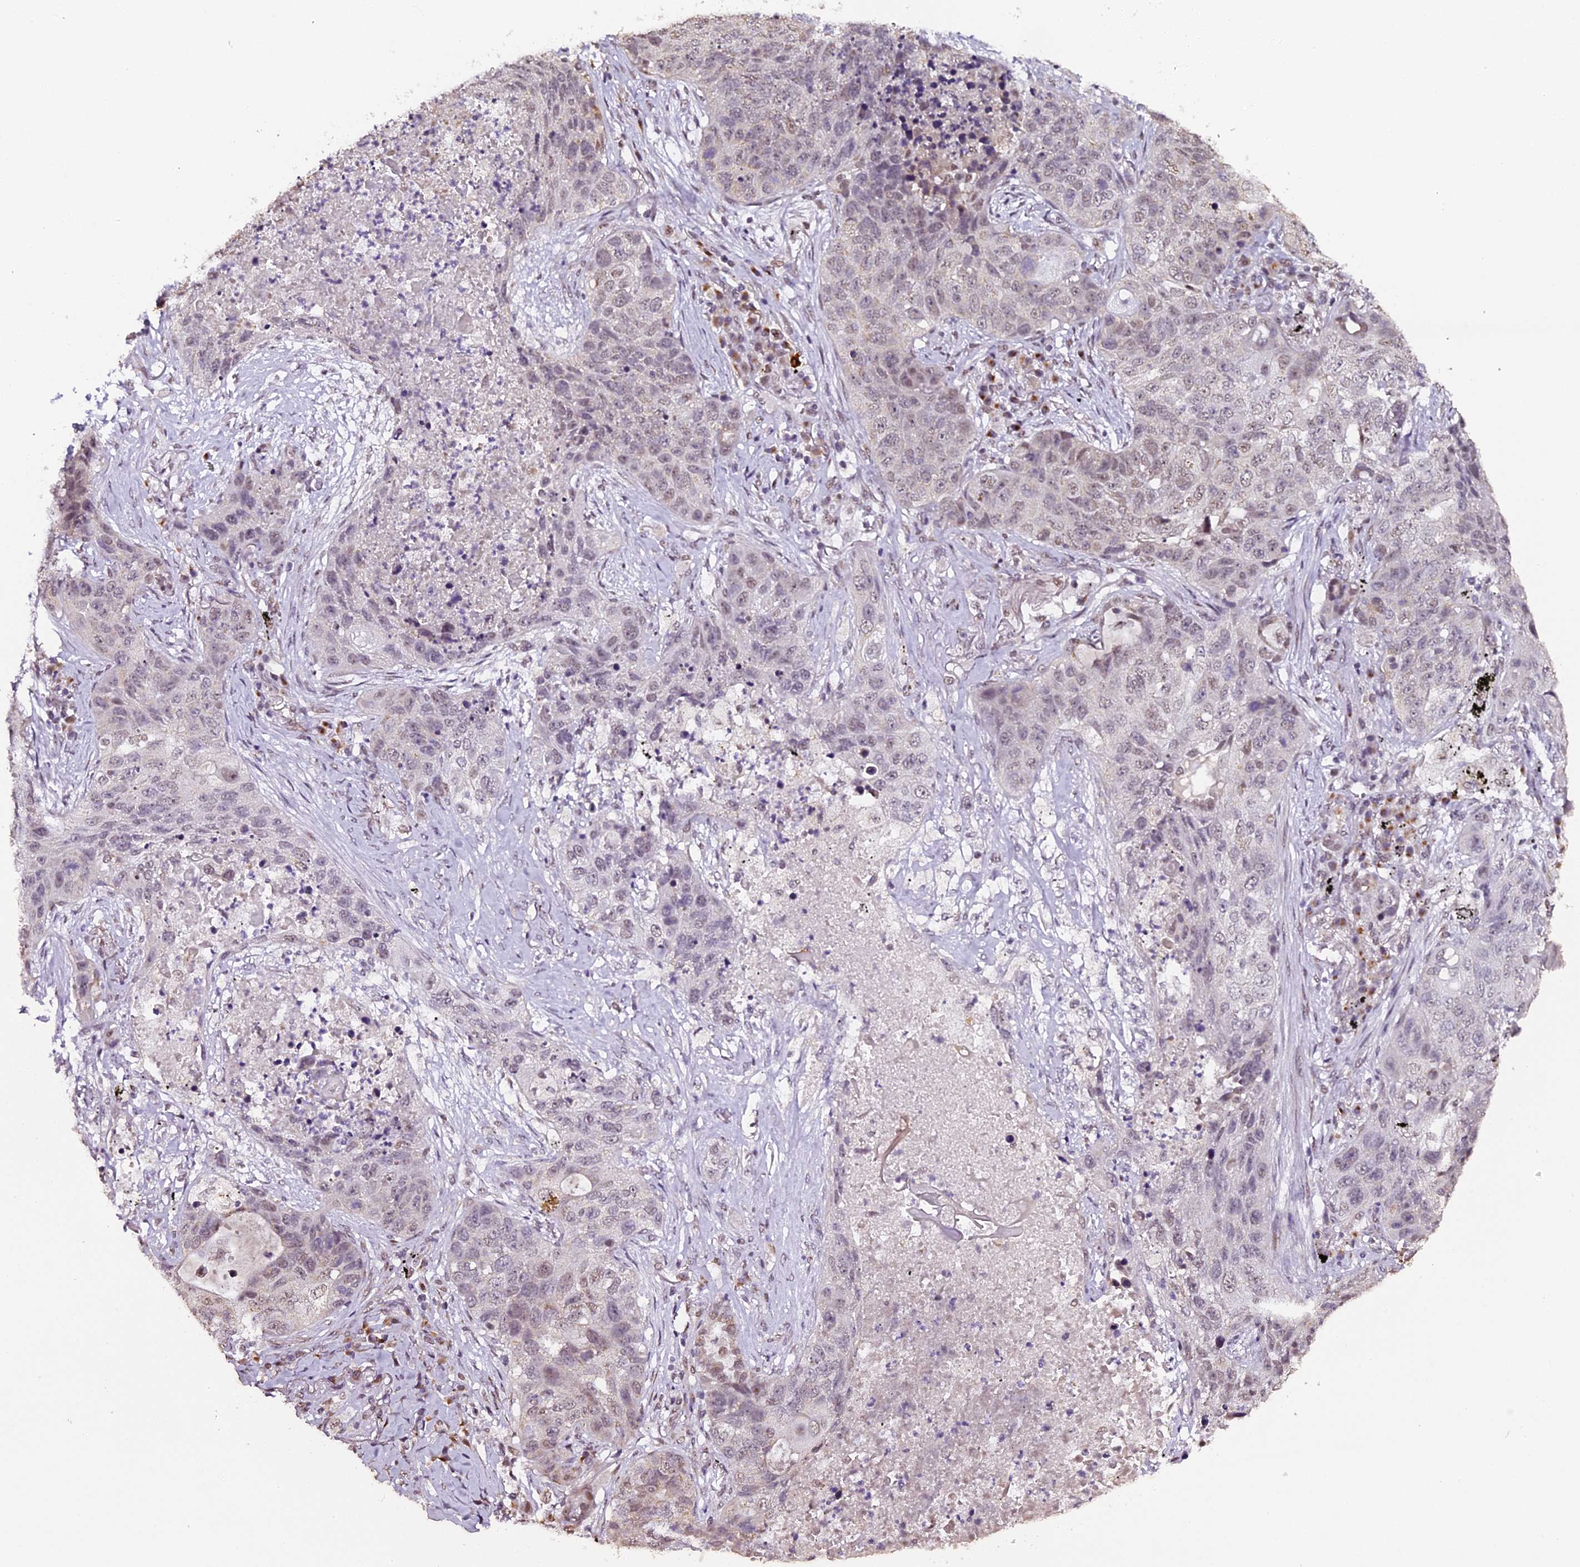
{"staining": {"intensity": "moderate", "quantity": "<25%", "location": "nuclear"}, "tissue": "lung cancer", "cell_type": "Tumor cells", "image_type": "cancer", "snomed": [{"axis": "morphology", "description": "Squamous cell carcinoma, NOS"}, {"axis": "topography", "description": "Lung"}], "caption": "Protein expression analysis of lung cancer exhibits moderate nuclear expression in approximately <25% of tumor cells.", "gene": "NCBP1", "patient": {"sex": "female", "age": 63}}